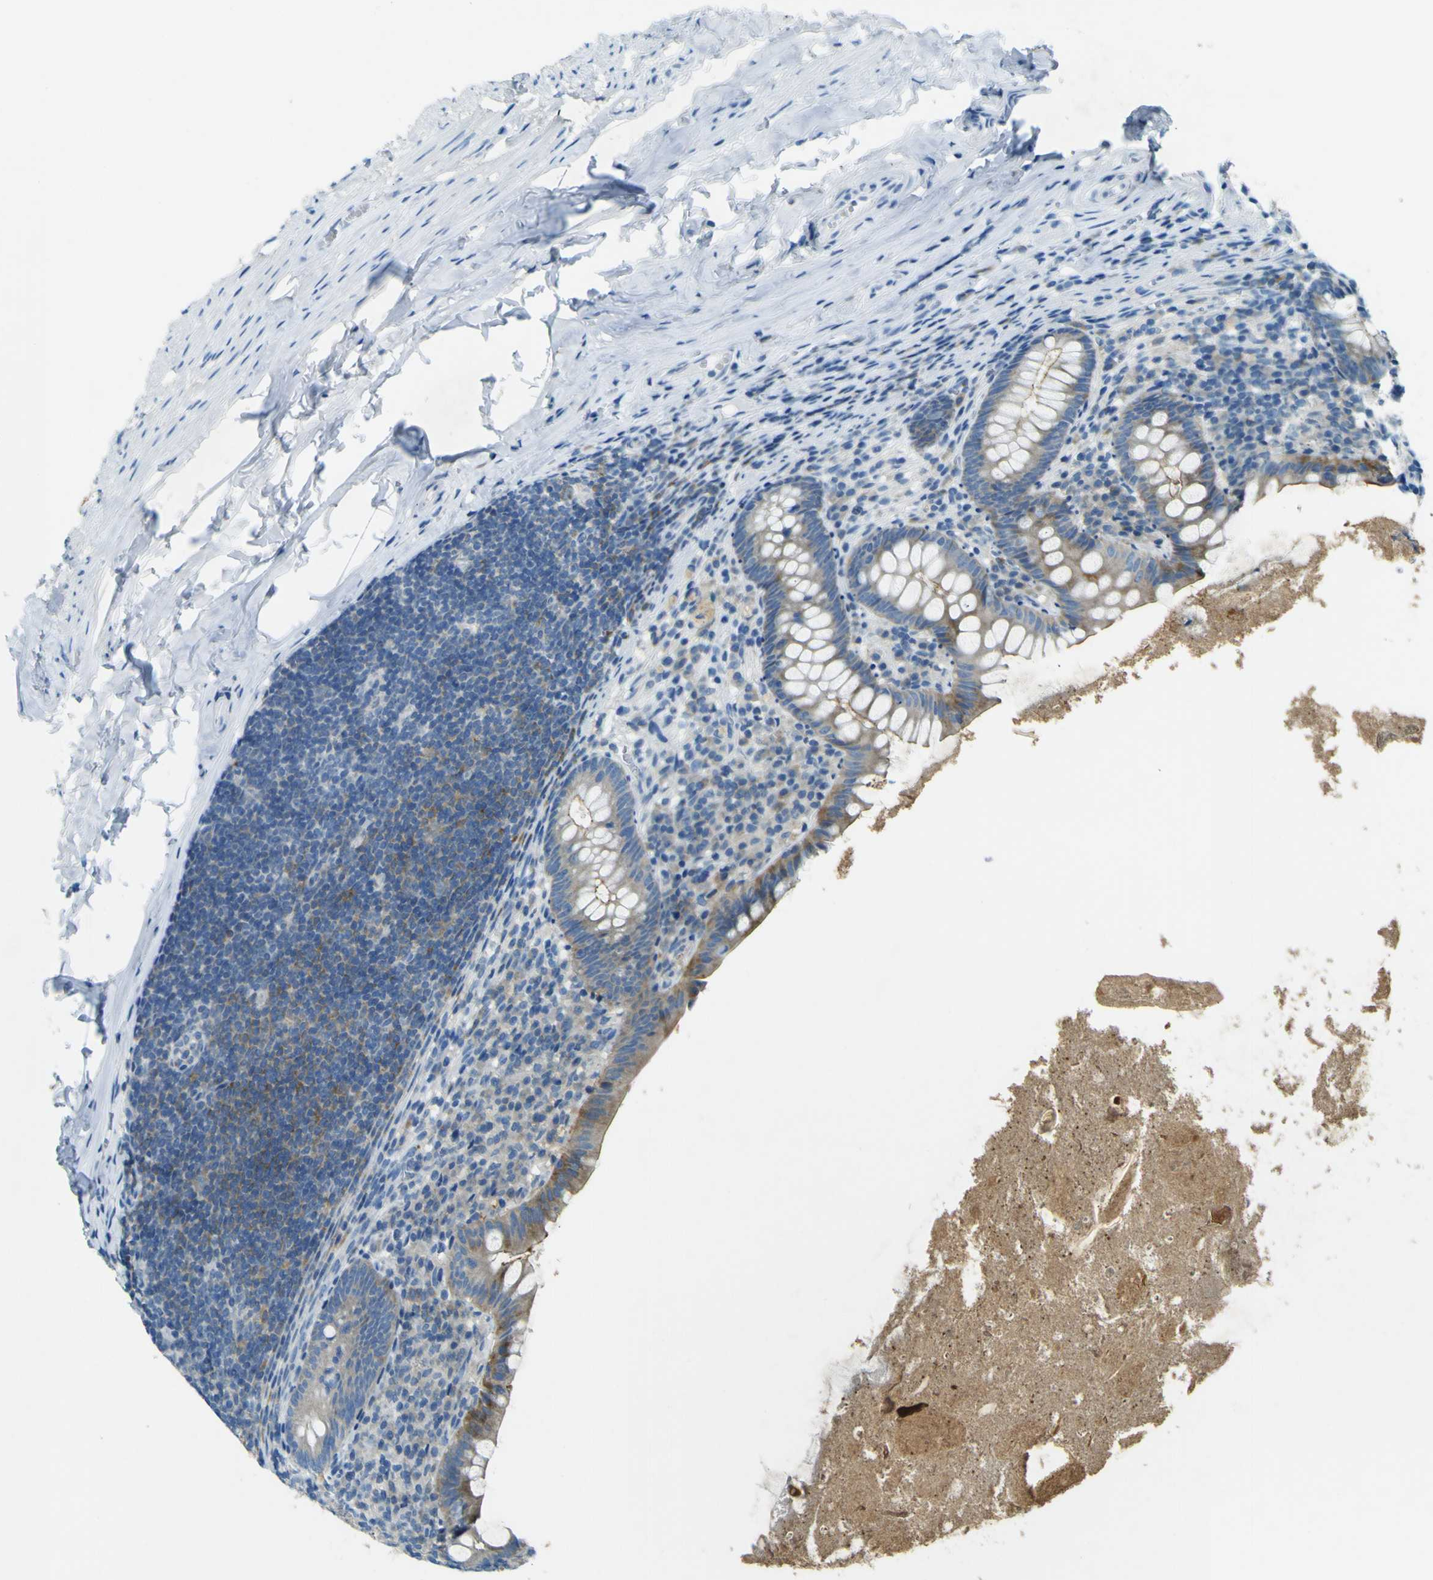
{"staining": {"intensity": "moderate", "quantity": "25%-75%", "location": "cytoplasmic/membranous"}, "tissue": "appendix", "cell_type": "Glandular cells", "image_type": "normal", "snomed": [{"axis": "morphology", "description": "Normal tissue, NOS"}, {"axis": "topography", "description": "Appendix"}], "caption": "Glandular cells reveal moderate cytoplasmic/membranous staining in approximately 25%-75% of cells in normal appendix.", "gene": "SORCS1", "patient": {"sex": "male", "age": 52}}